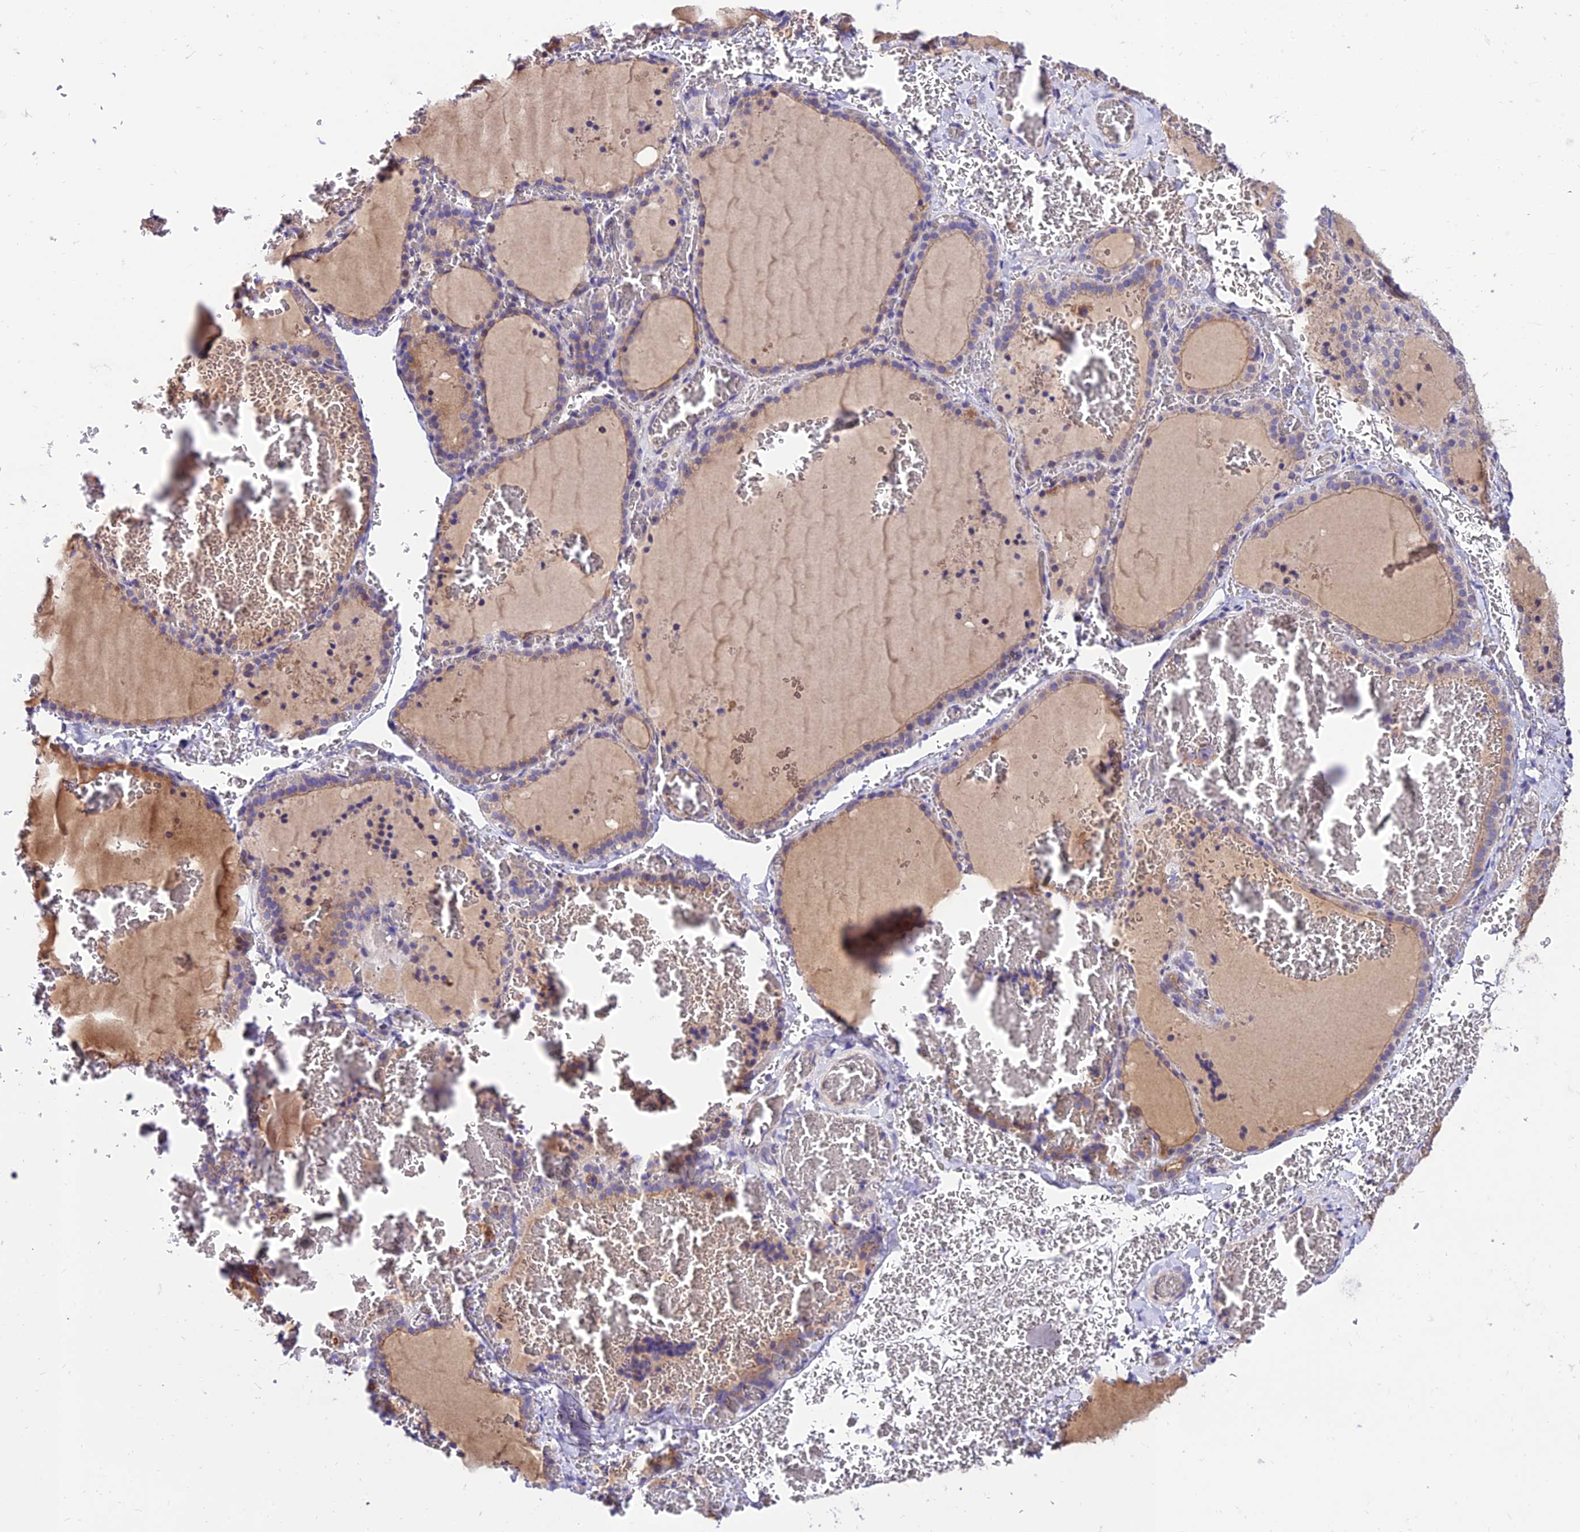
{"staining": {"intensity": "weak", "quantity": "25%-75%", "location": "cytoplasmic/membranous"}, "tissue": "thyroid gland", "cell_type": "Glandular cells", "image_type": "normal", "snomed": [{"axis": "morphology", "description": "Normal tissue, NOS"}, {"axis": "topography", "description": "Thyroid gland"}], "caption": "An IHC photomicrograph of benign tissue is shown. Protein staining in brown highlights weak cytoplasmic/membranous positivity in thyroid gland within glandular cells.", "gene": "C6orf132", "patient": {"sex": "female", "age": 39}}